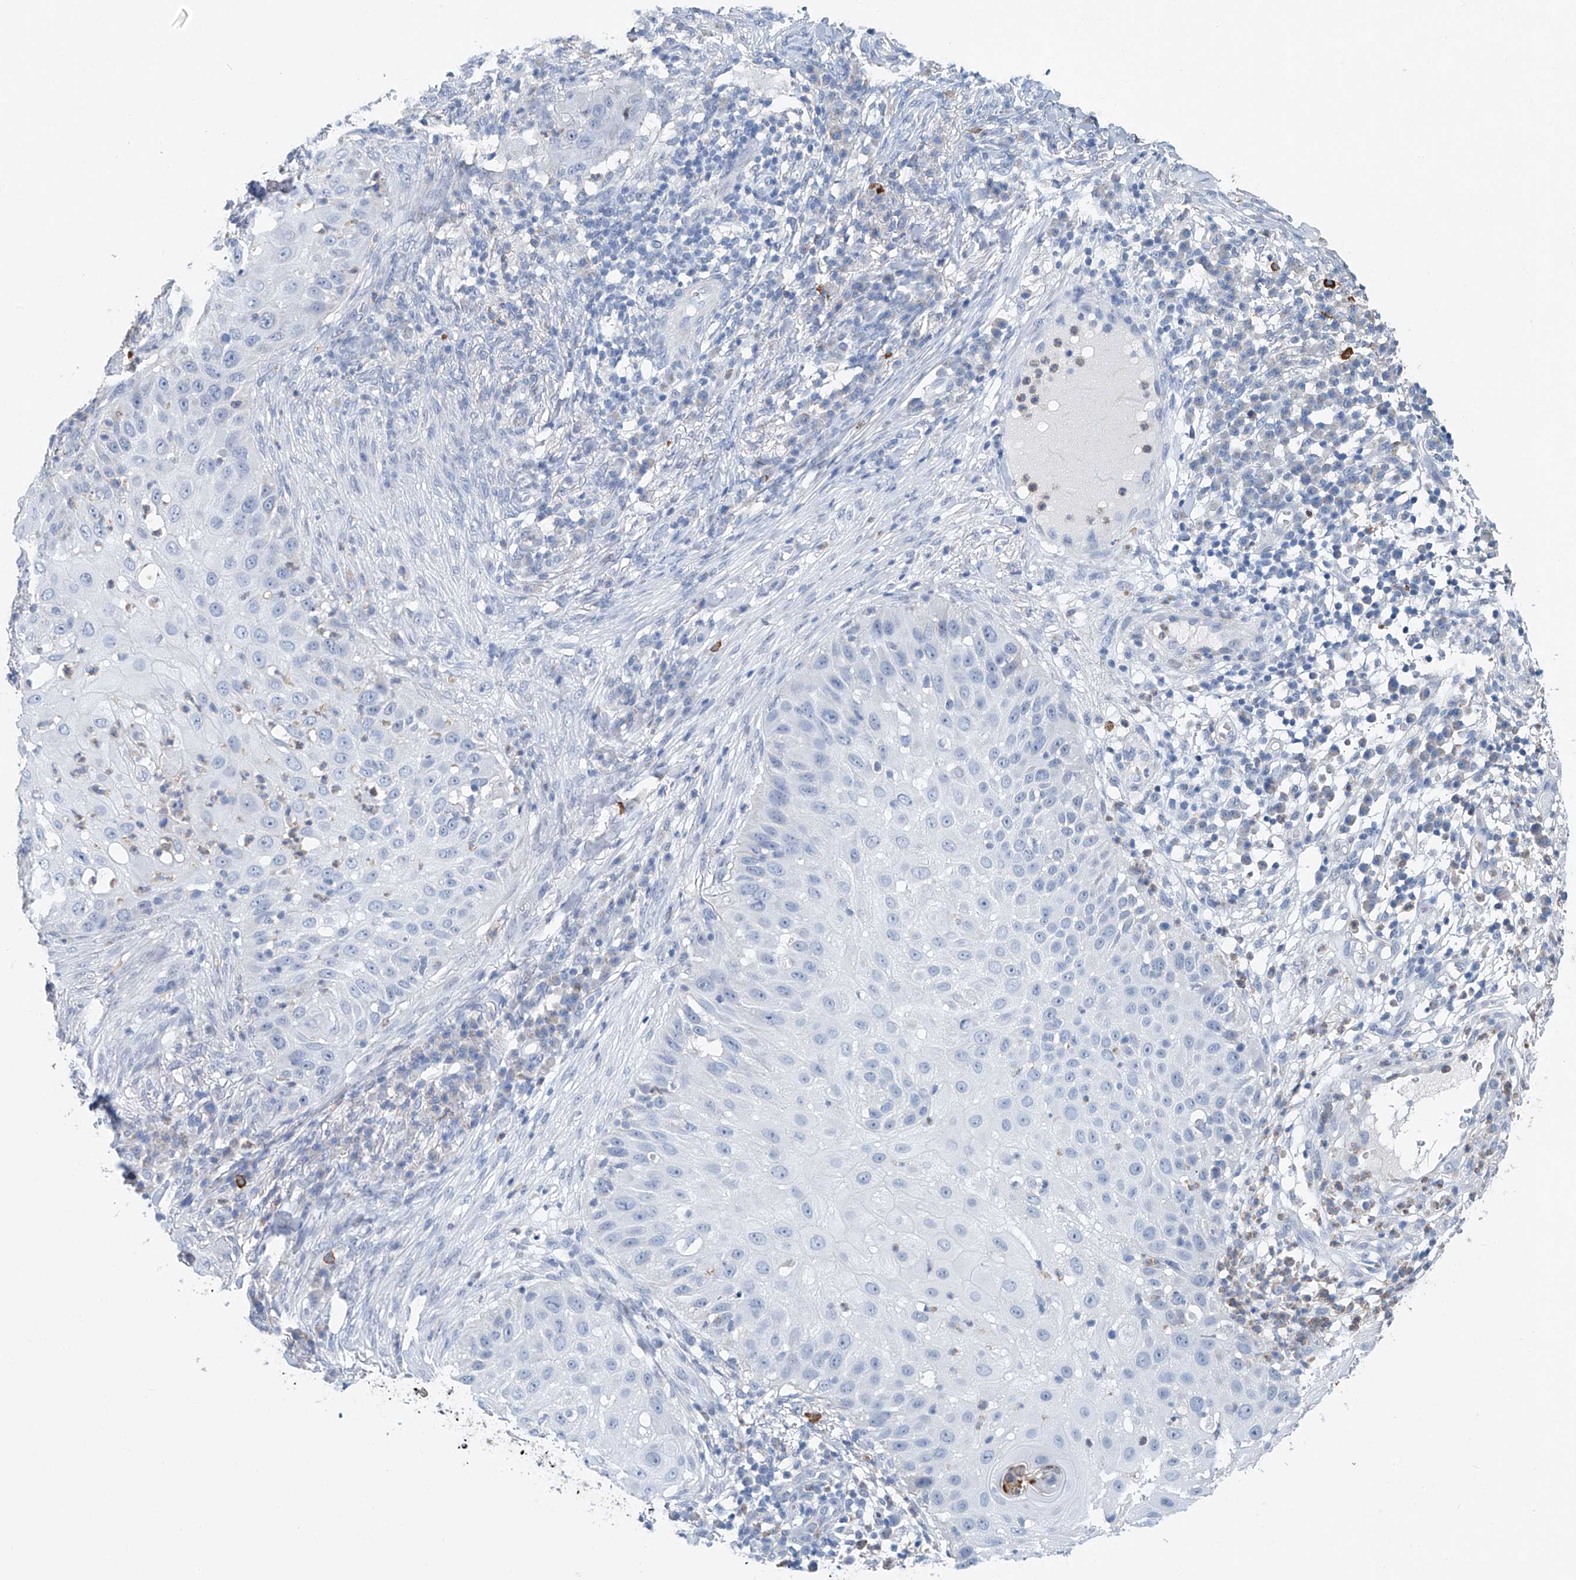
{"staining": {"intensity": "negative", "quantity": "none", "location": "none"}, "tissue": "skin cancer", "cell_type": "Tumor cells", "image_type": "cancer", "snomed": [{"axis": "morphology", "description": "Squamous cell carcinoma, NOS"}, {"axis": "topography", "description": "Skin"}], "caption": "This is an immunohistochemistry (IHC) histopathology image of human skin cancer. There is no expression in tumor cells.", "gene": "KLF15", "patient": {"sex": "female", "age": 44}}